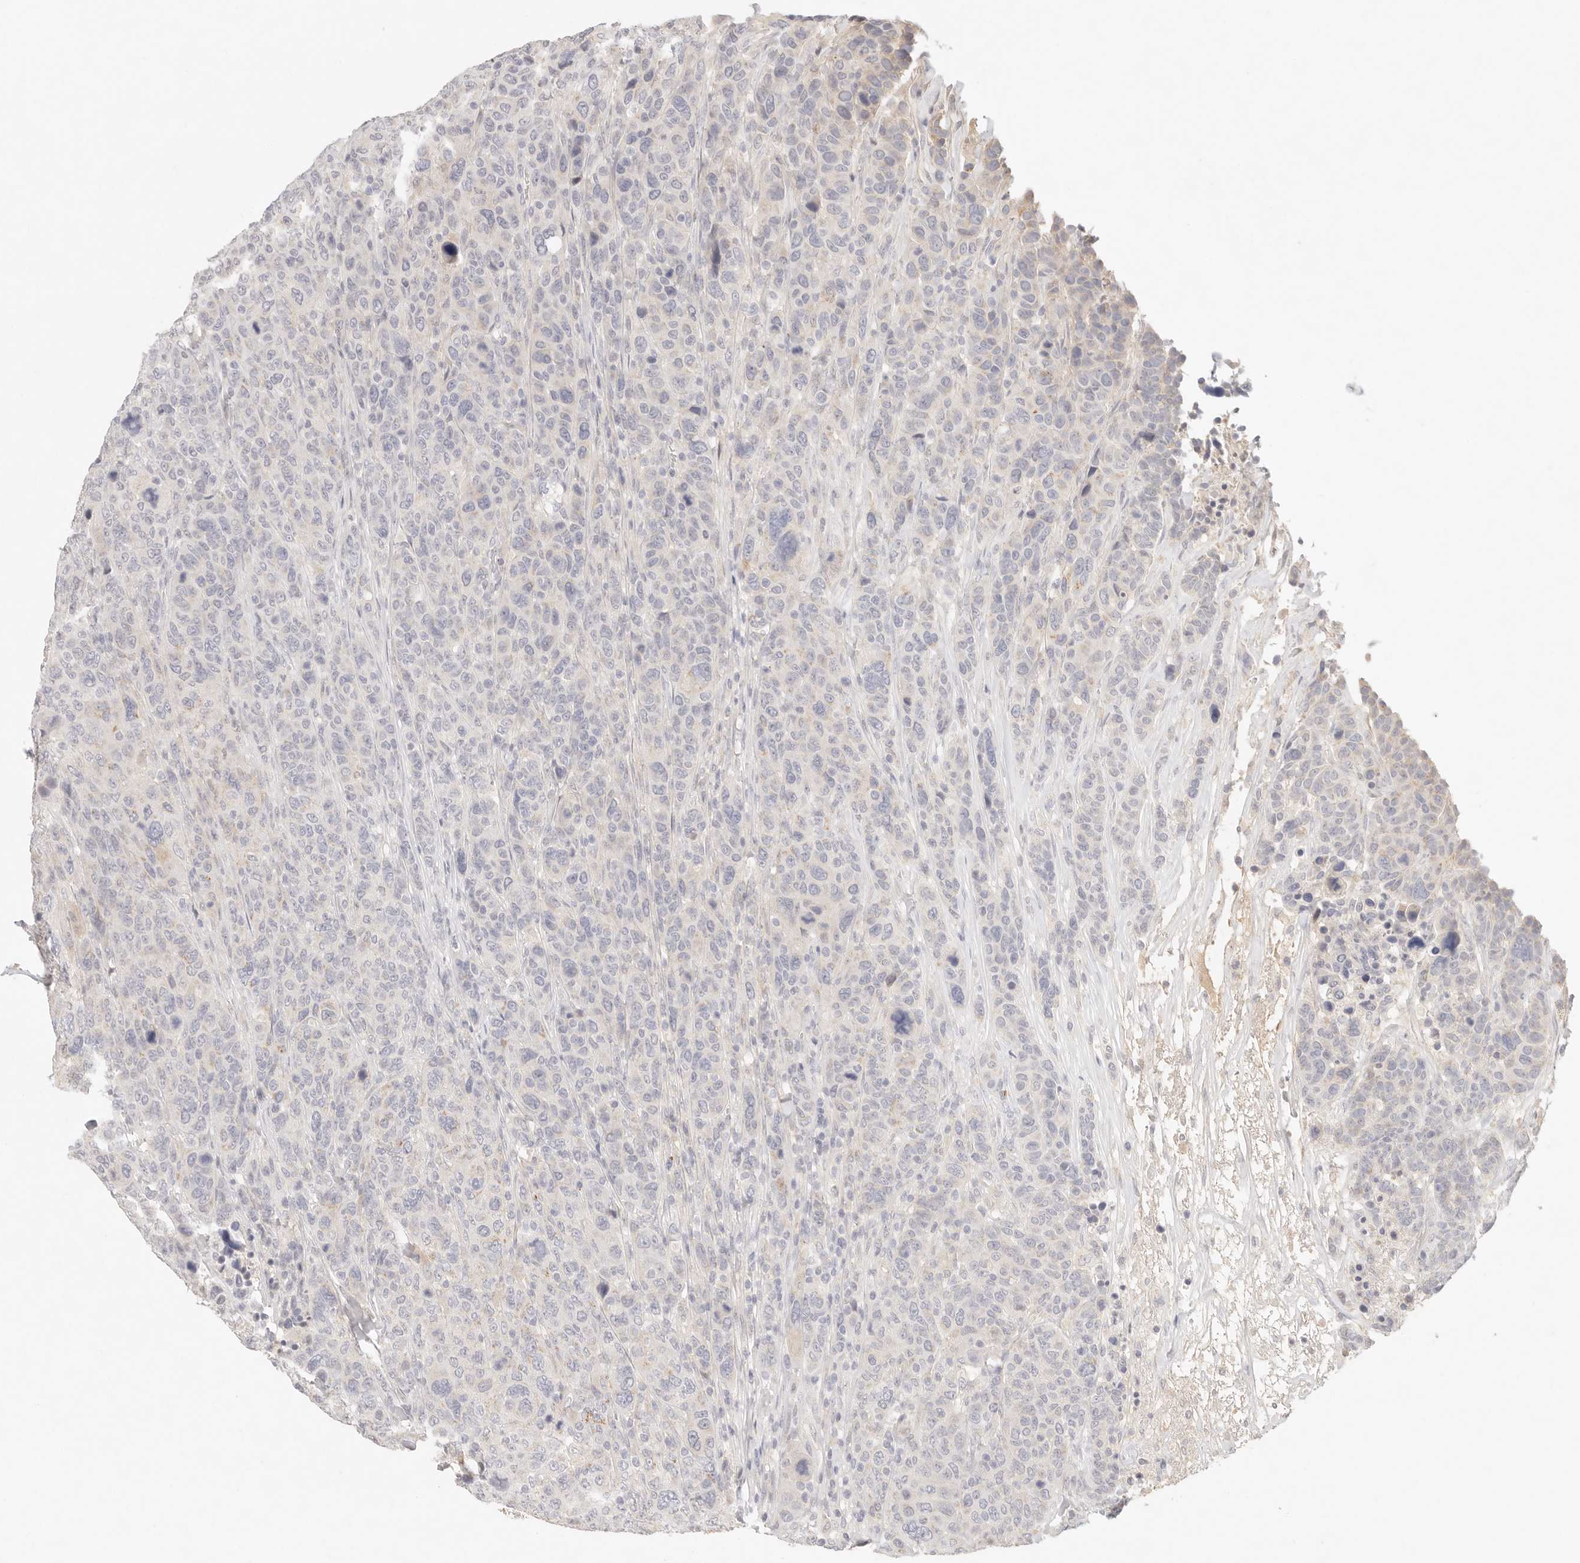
{"staining": {"intensity": "negative", "quantity": "none", "location": "none"}, "tissue": "breast cancer", "cell_type": "Tumor cells", "image_type": "cancer", "snomed": [{"axis": "morphology", "description": "Duct carcinoma"}, {"axis": "topography", "description": "Breast"}], "caption": "An image of intraductal carcinoma (breast) stained for a protein exhibits no brown staining in tumor cells.", "gene": "CEP120", "patient": {"sex": "female", "age": 37}}